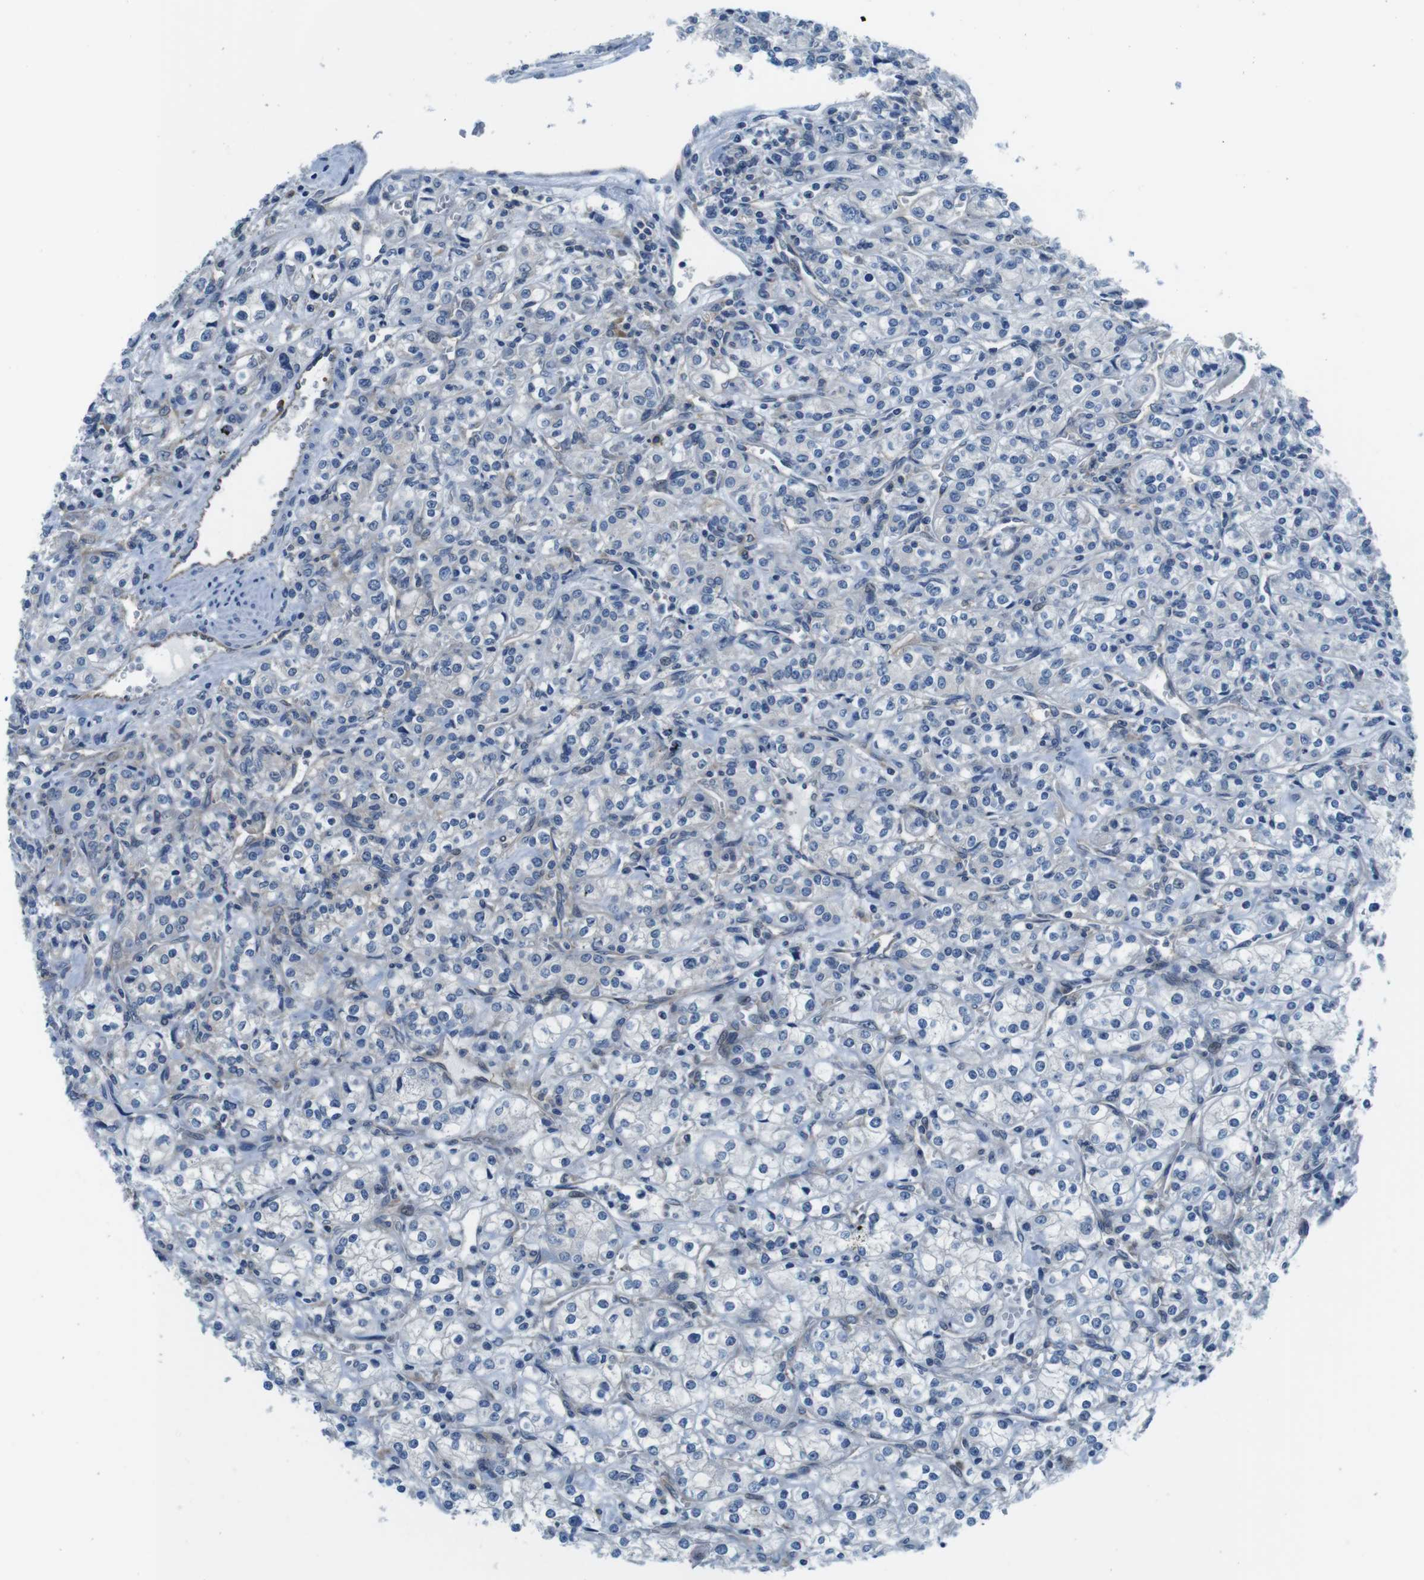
{"staining": {"intensity": "negative", "quantity": "none", "location": "none"}, "tissue": "renal cancer", "cell_type": "Tumor cells", "image_type": "cancer", "snomed": [{"axis": "morphology", "description": "Adenocarcinoma, NOS"}, {"axis": "topography", "description": "Kidney"}], "caption": "Immunohistochemistry (IHC) histopathology image of human adenocarcinoma (renal) stained for a protein (brown), which exhibits no expression in tumor cells. (DAB (3,3'-diaminobenzidine) IHC, high magnification).", "gene": "EIF2B5", "patient": {"sex": "male", "age": 77}}